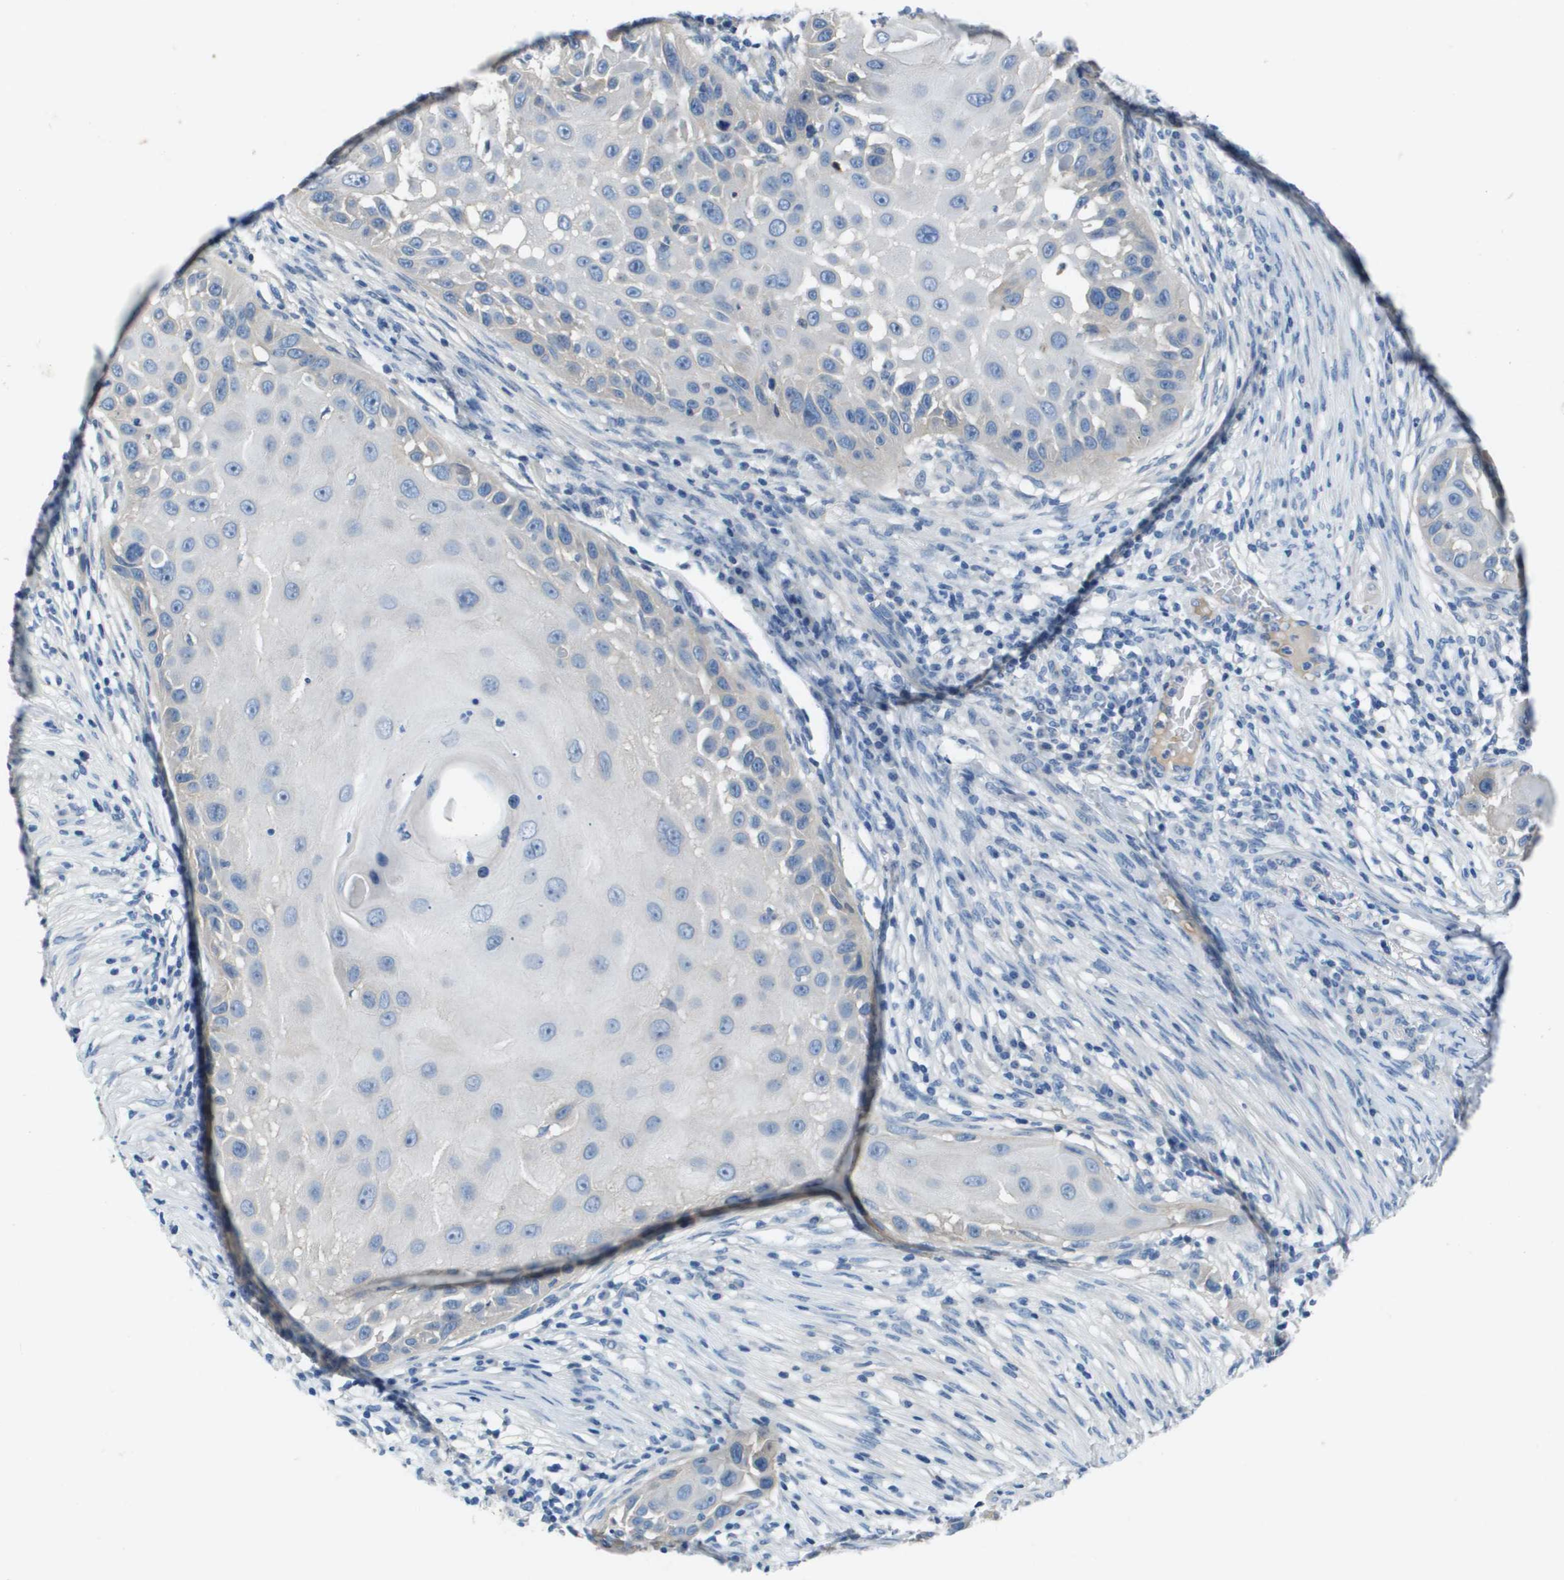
{"staining": {"intensity": "negative", "quantity": "none", "location": "none"}, "tissue": "skin cancer", "cell_type": "Tumor cells", "image_type": "cancer", "snomed": [{"axis": "morphology", "description": "Squamous cell carcinoma, NOS"}, {"axis": "topography", "description": "Skin"}], "caption": "Immunohistochemistry micrograph of neoplastic tissue: human skin squamous cell carcinoma stained with DAB exhibits no significant protein expression in tumor cells.", "gene": "NCS1", "patient": {"sex": "female", "age": 44}}